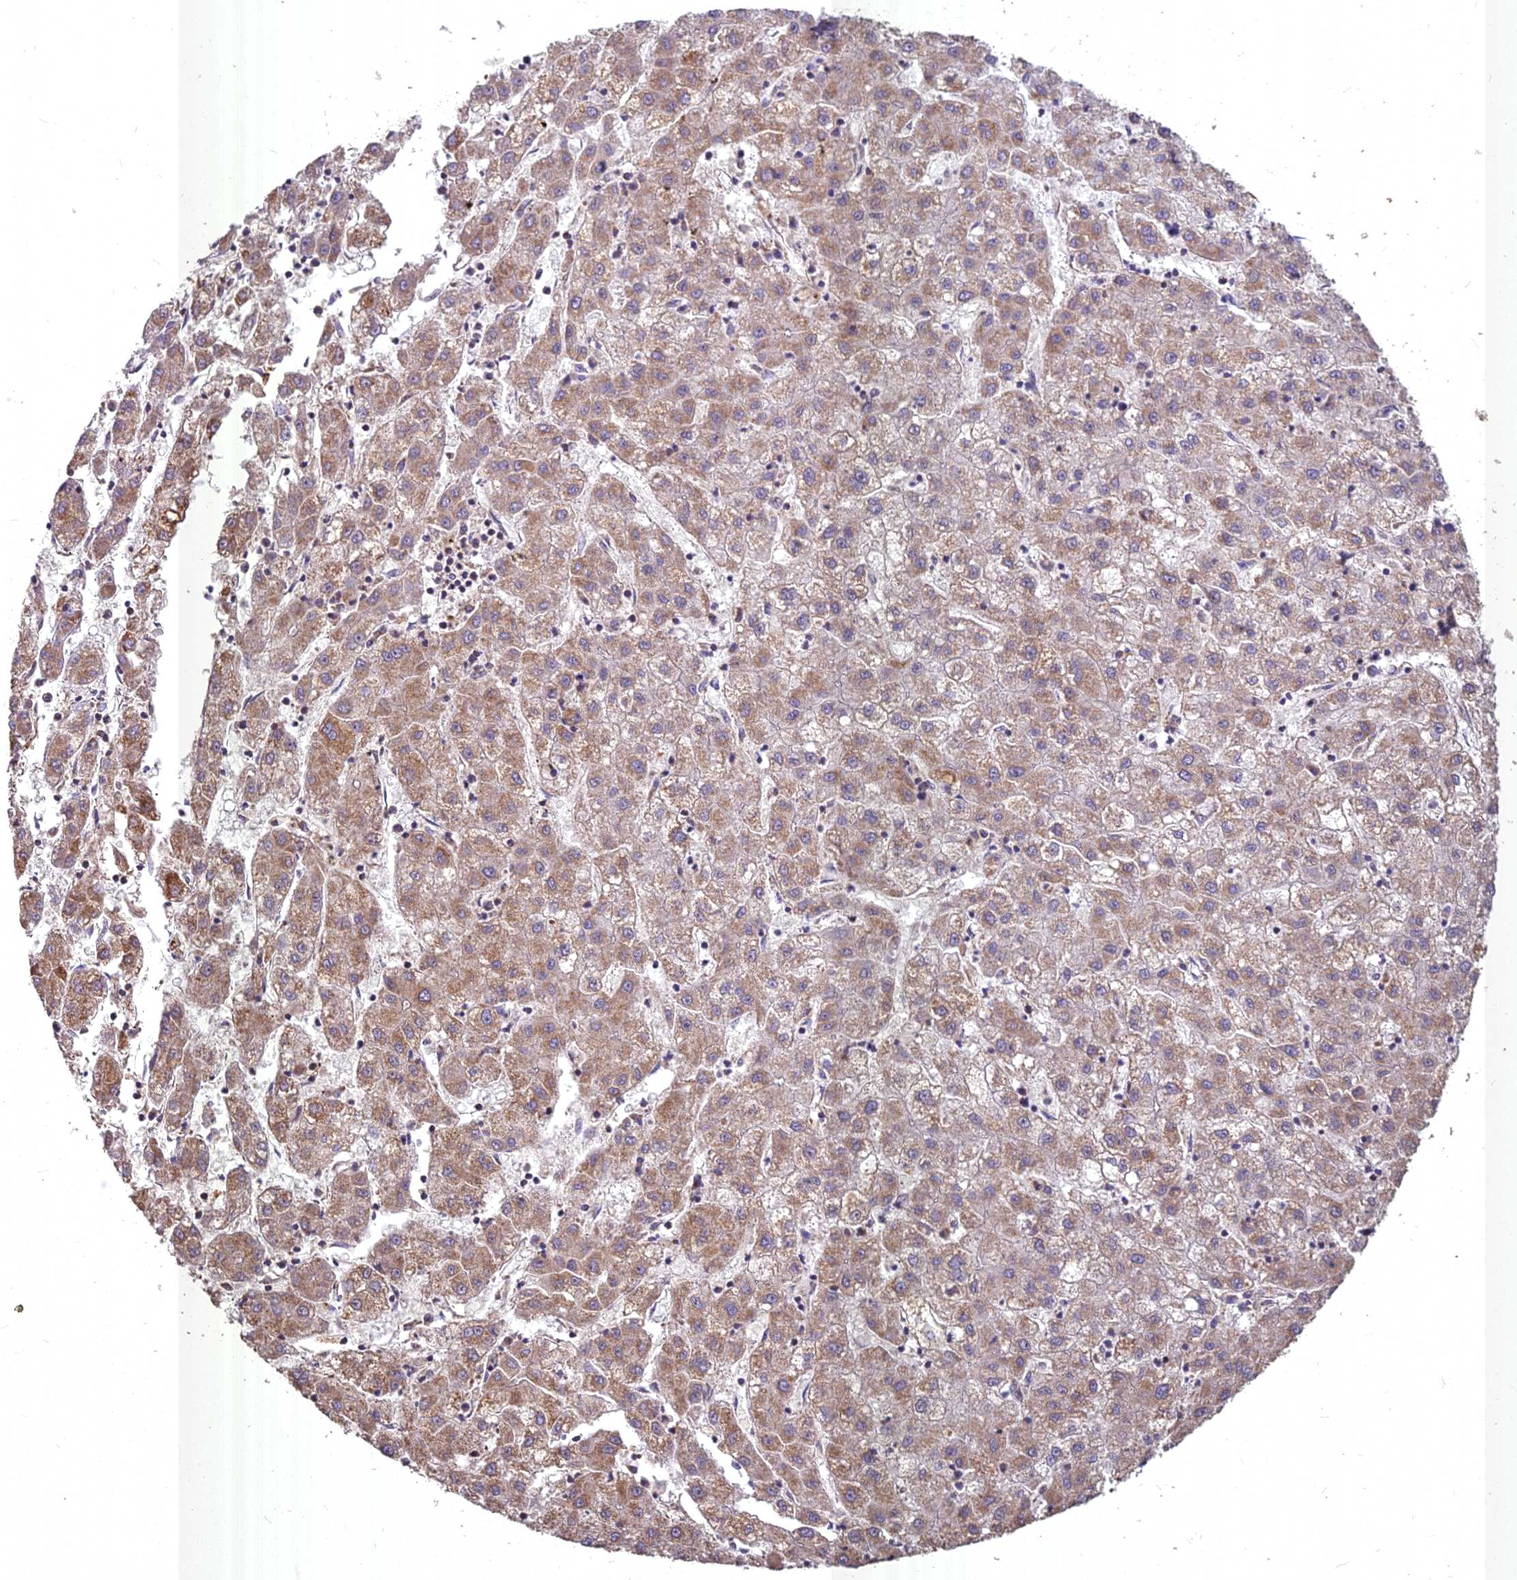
{"staining": {"intensity": "moderate", "quantity": ">75%", "location": "cytoplasmic/membranous"}, "tissue": "liver cancer", "cell_type": "Tumor cells", "image_type": "cancer", "snomed": [{"axis": "morphology", "description": "Carcinoma, Hepatocellular, NOS"}, {"axis": "topography", "description": "Liver"}], "caption": "Tumor cells show moderate cytoplasmic/membranous positivity in approximately >75% of cells in liver hepatocellular carcinoma. Nuclei are stained in blue.", "gene": "COX11", "patient": {"sex": "male", "age": 72}}